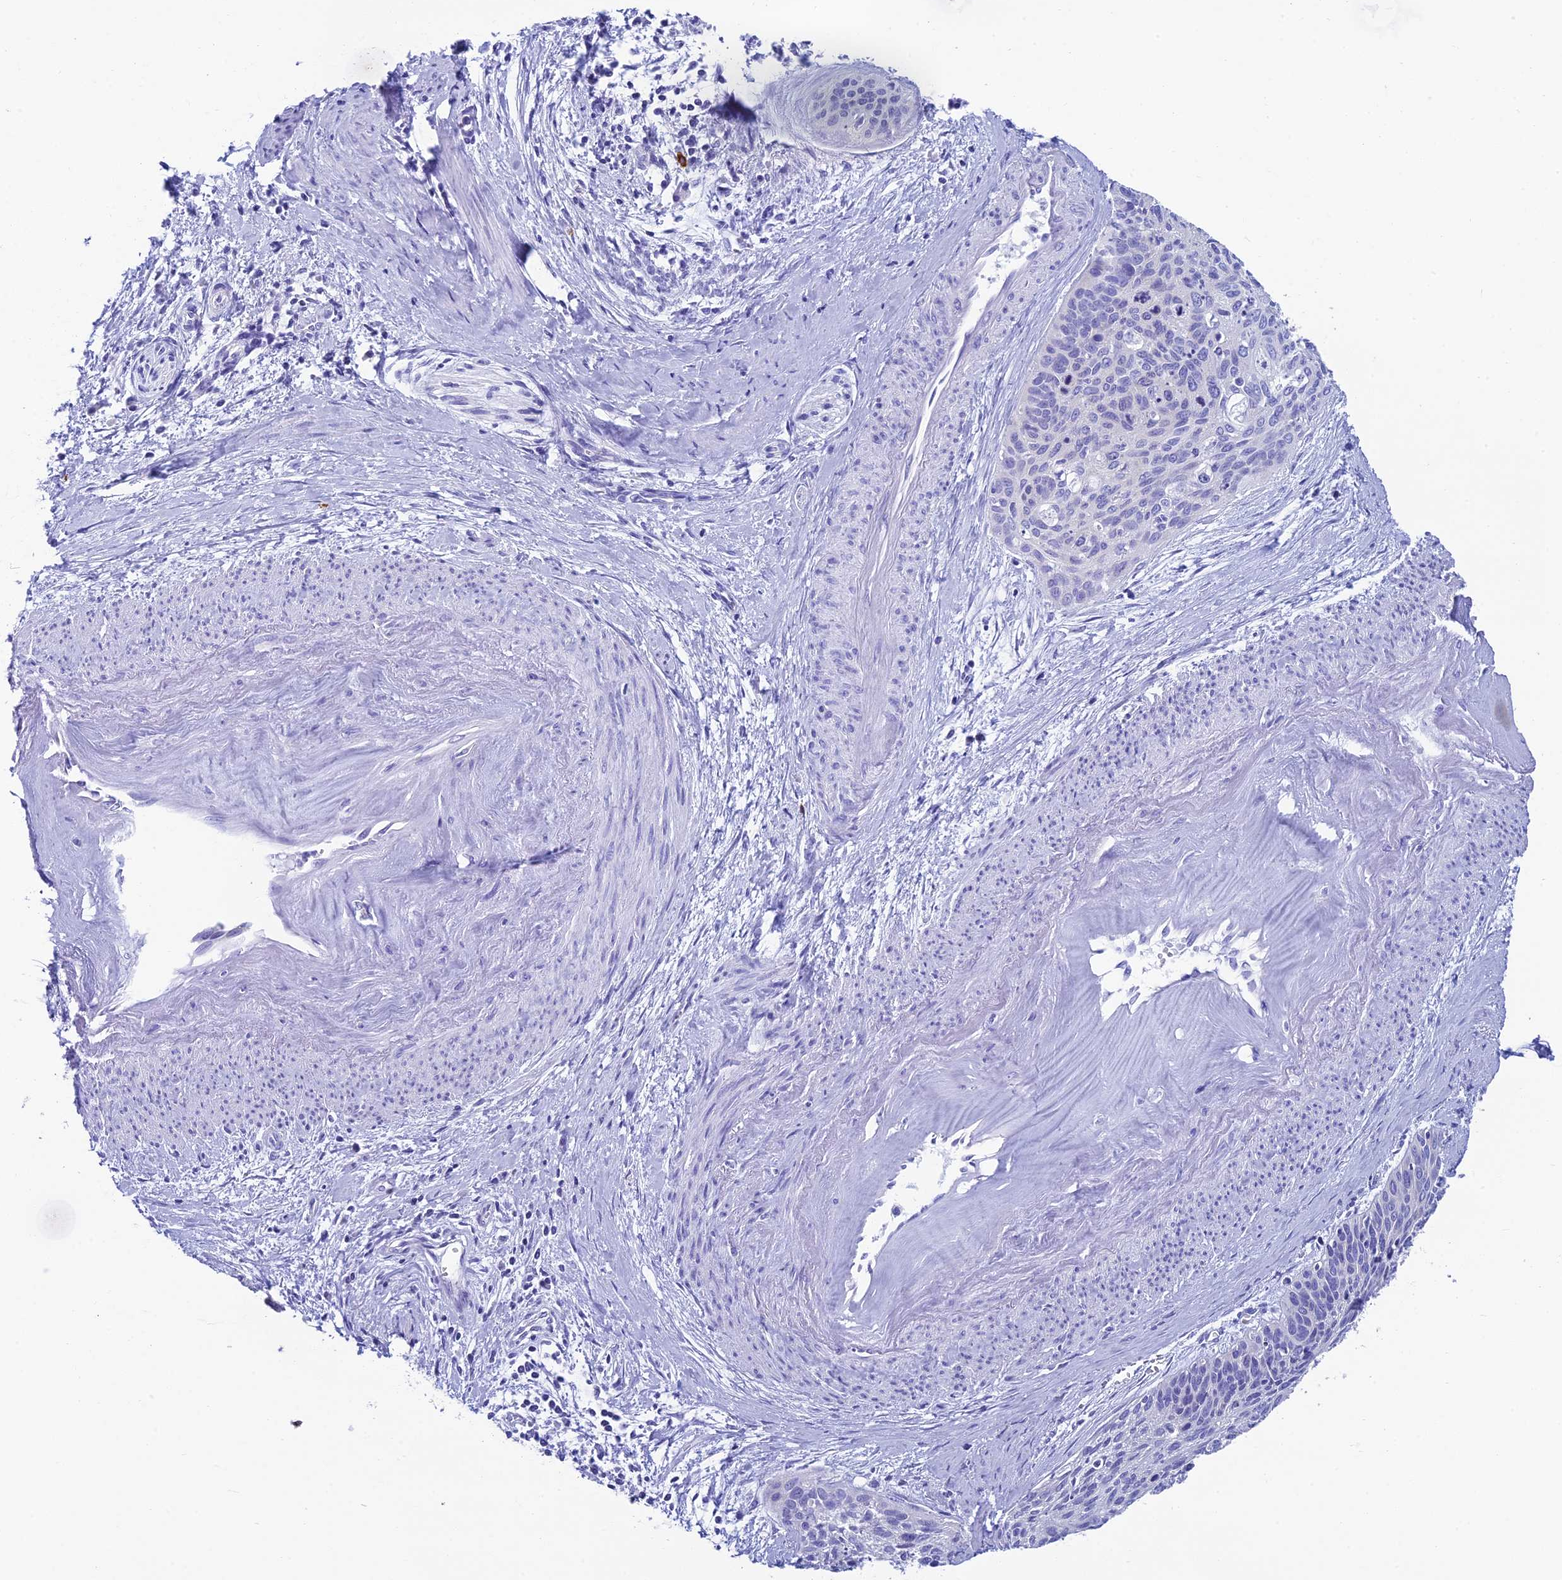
{"staining": {"intensity": "negative", "quantity": "none", "location": "none"}, "tissue": "cervical cancer", "cell_type": "Tumor cells", "image_type": "cancer", "snomed": [{"axis": "morphology", "description": "Squamous cell carcinoma, NOS"}, {"axis": "topography", "description": "Cervix"}], "caption": "Immunohistochemical staining of cervical squamous cell carcinoma demonstrates no significant expression in tumor cells. (Brightfield microscopy of DAB immunohistochemistry at high magnification).", "gene": "REEP4", "patient": {"sex": "female", "age": 55}}